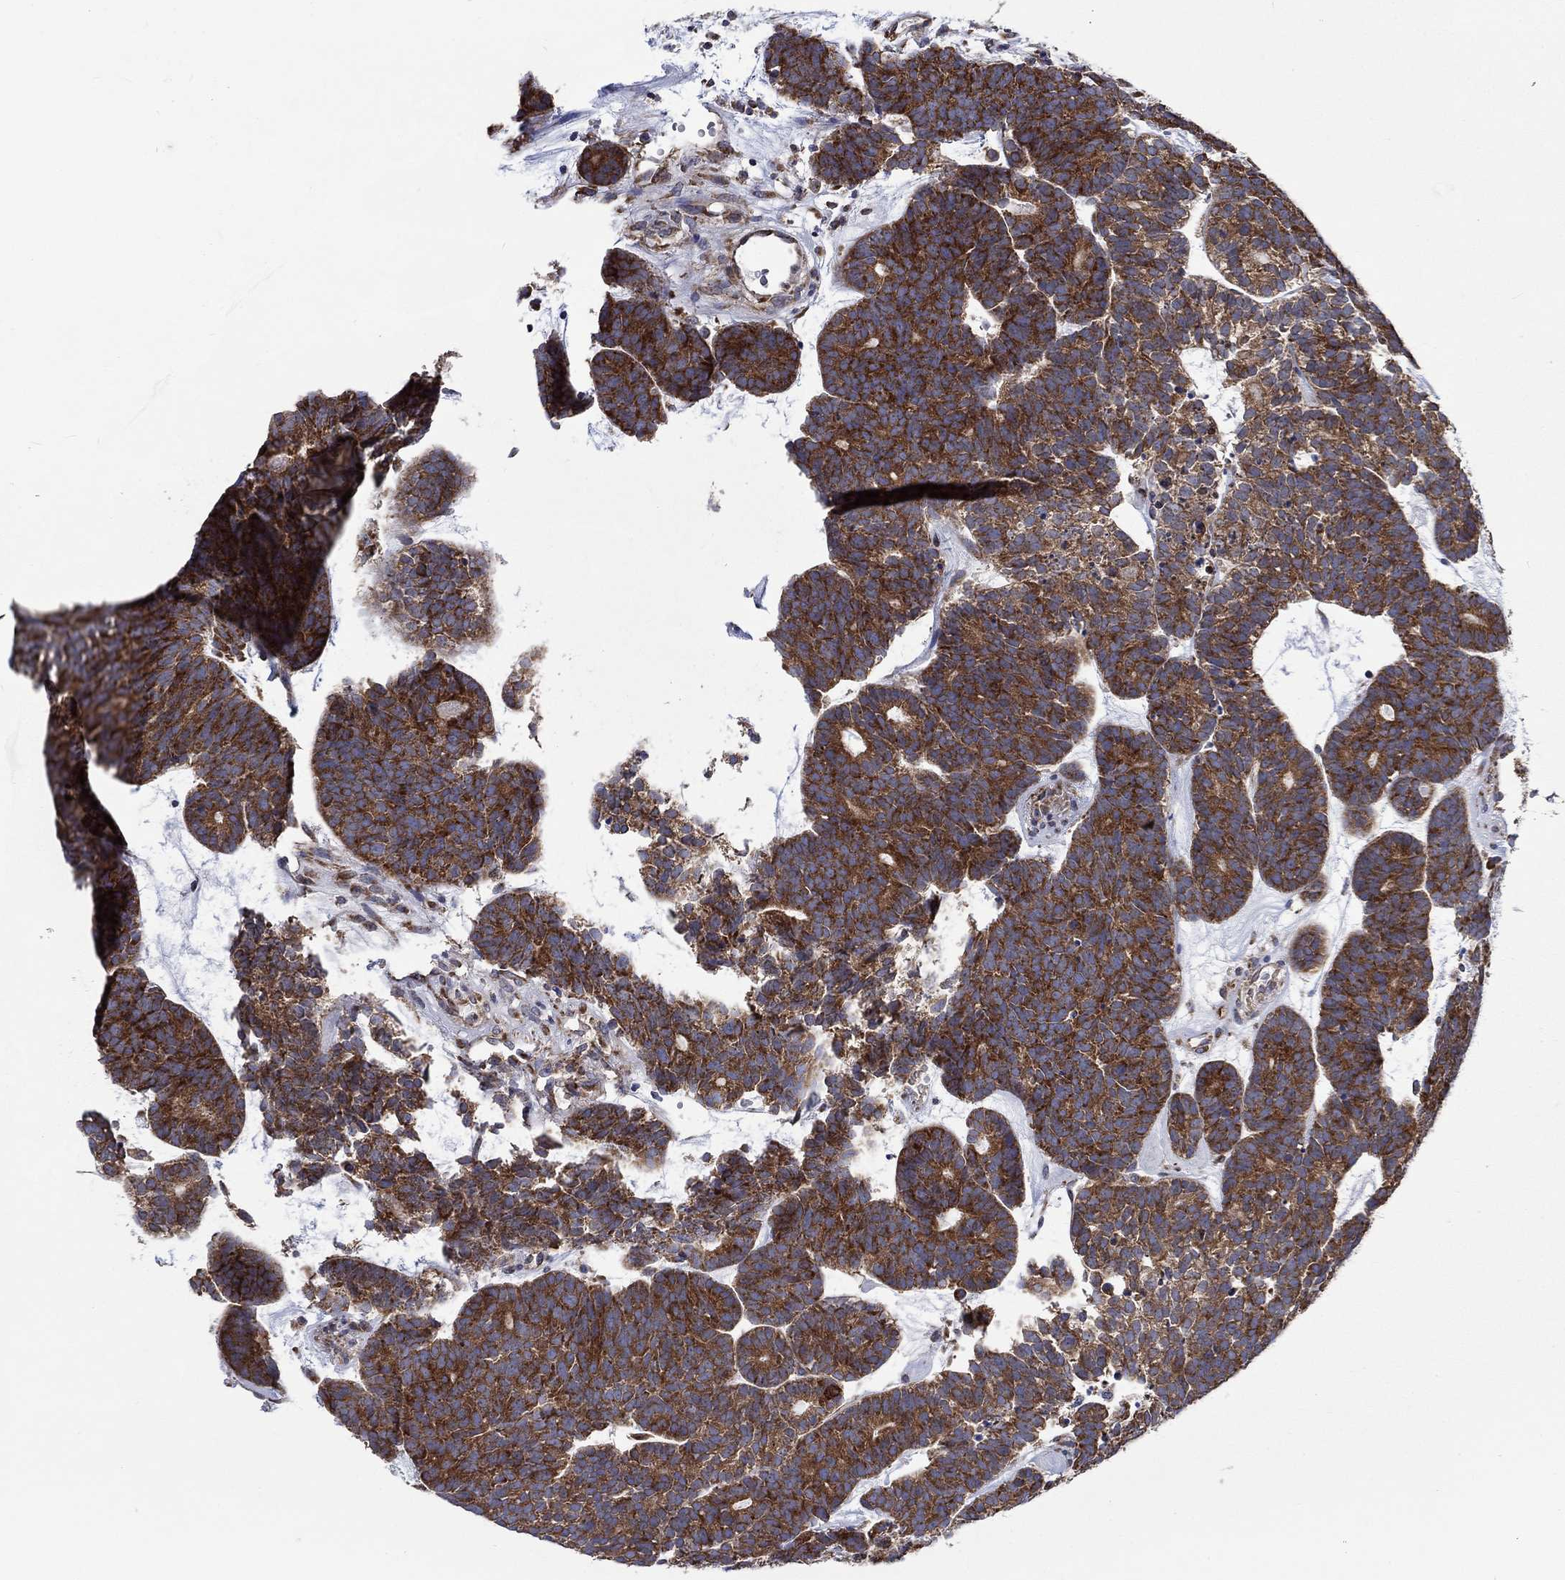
{"staining": {"intensity": "strong", "quantity": ">75%", "location": "cytoplasmic/membranous"}, "tissue": "head and neck cancer", "cell_type": "Tumor cells", "image_type": "cancer", "snomed": [{"axis": "morphology", "description": "Adenocarcinoma, NOS"}, {"axis": "topography", "description": "Head-Neck"}], "caption": "Strong cytoplasmic/membranous staining is identified in approximately >75% of tumor cells in head and neck adenocarcinoma. (Stains: DAB in brown, nuclei in blue, Microscopy: brightfield microscopy at high magnification).", "gene": "RPLP0", "patient": {"sex": "female", "age": 81}}